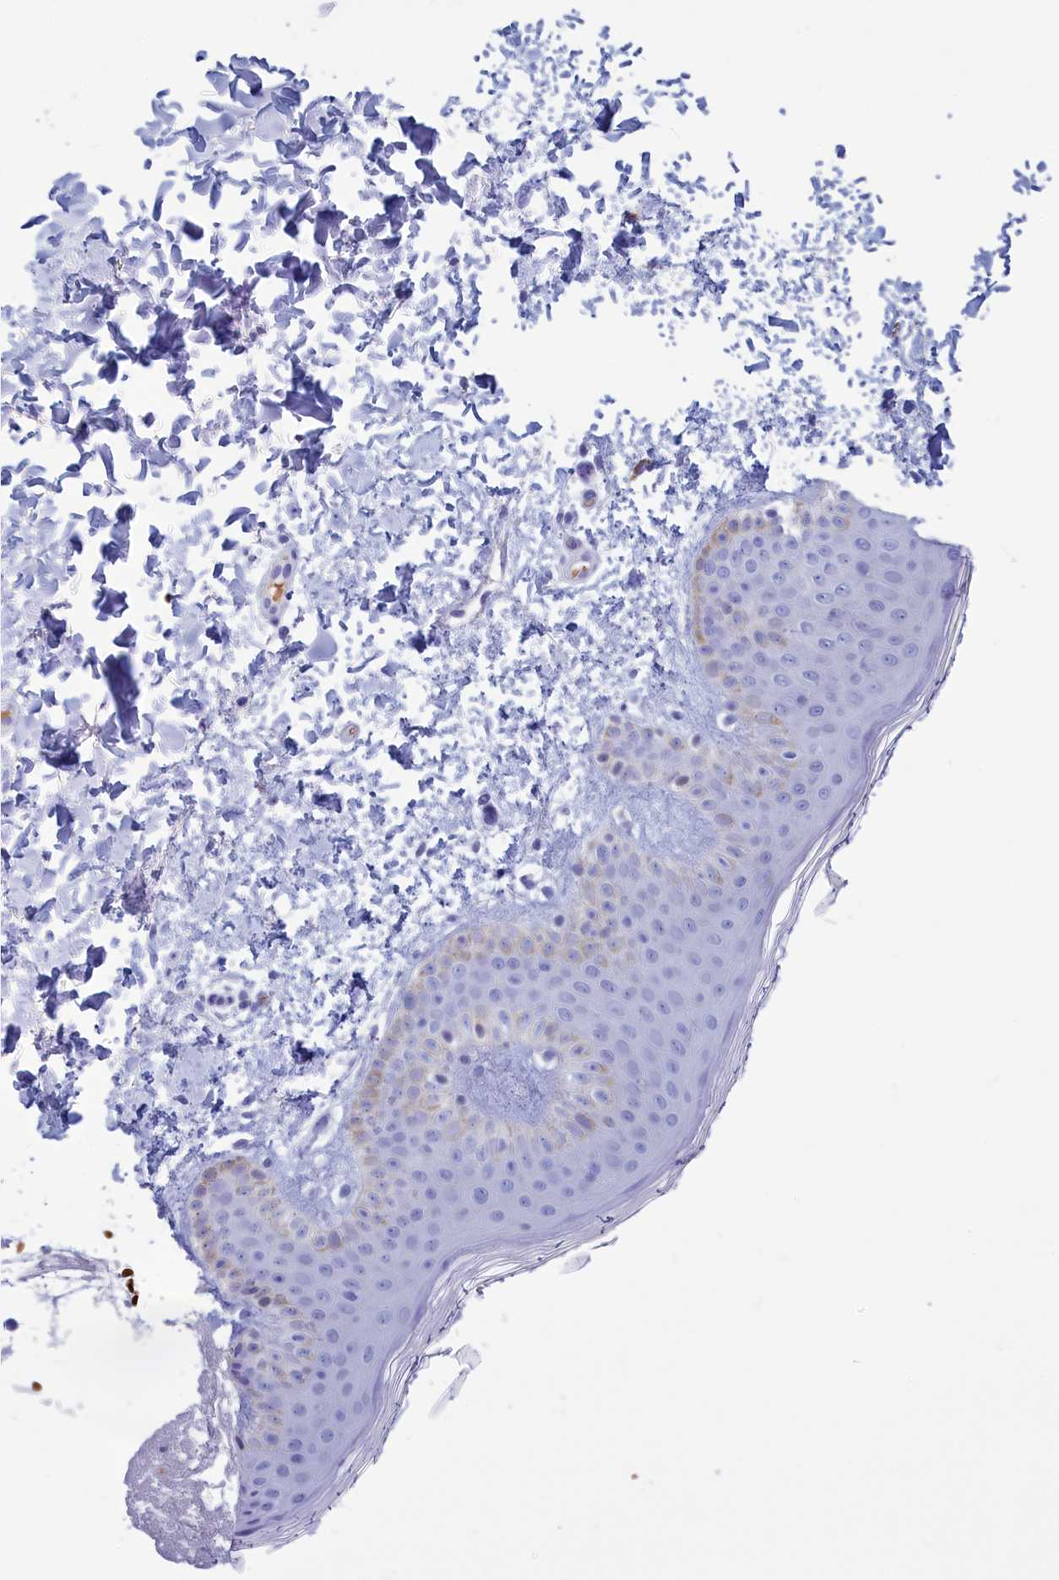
{"staining": {"intensity": "negative", "quantity": "none", "location": "none"}, "tissue": "skin", "cell_type": "Fibroblasts", "image_type": "normal", "snomed": [{"axis": "morphology", "description": "Normal tissue, NOS"}, {"axis": "topography", "description": "Skin"}], "caption": "High magnification brightfield microscopy of unremarkable skin stained with DAB (brown) and counterstained with hematoxylin (blue): fibroblasts show no significant expression.", "gene": "GAPDHS", "patient": {"sex": "male", "age": 36}}